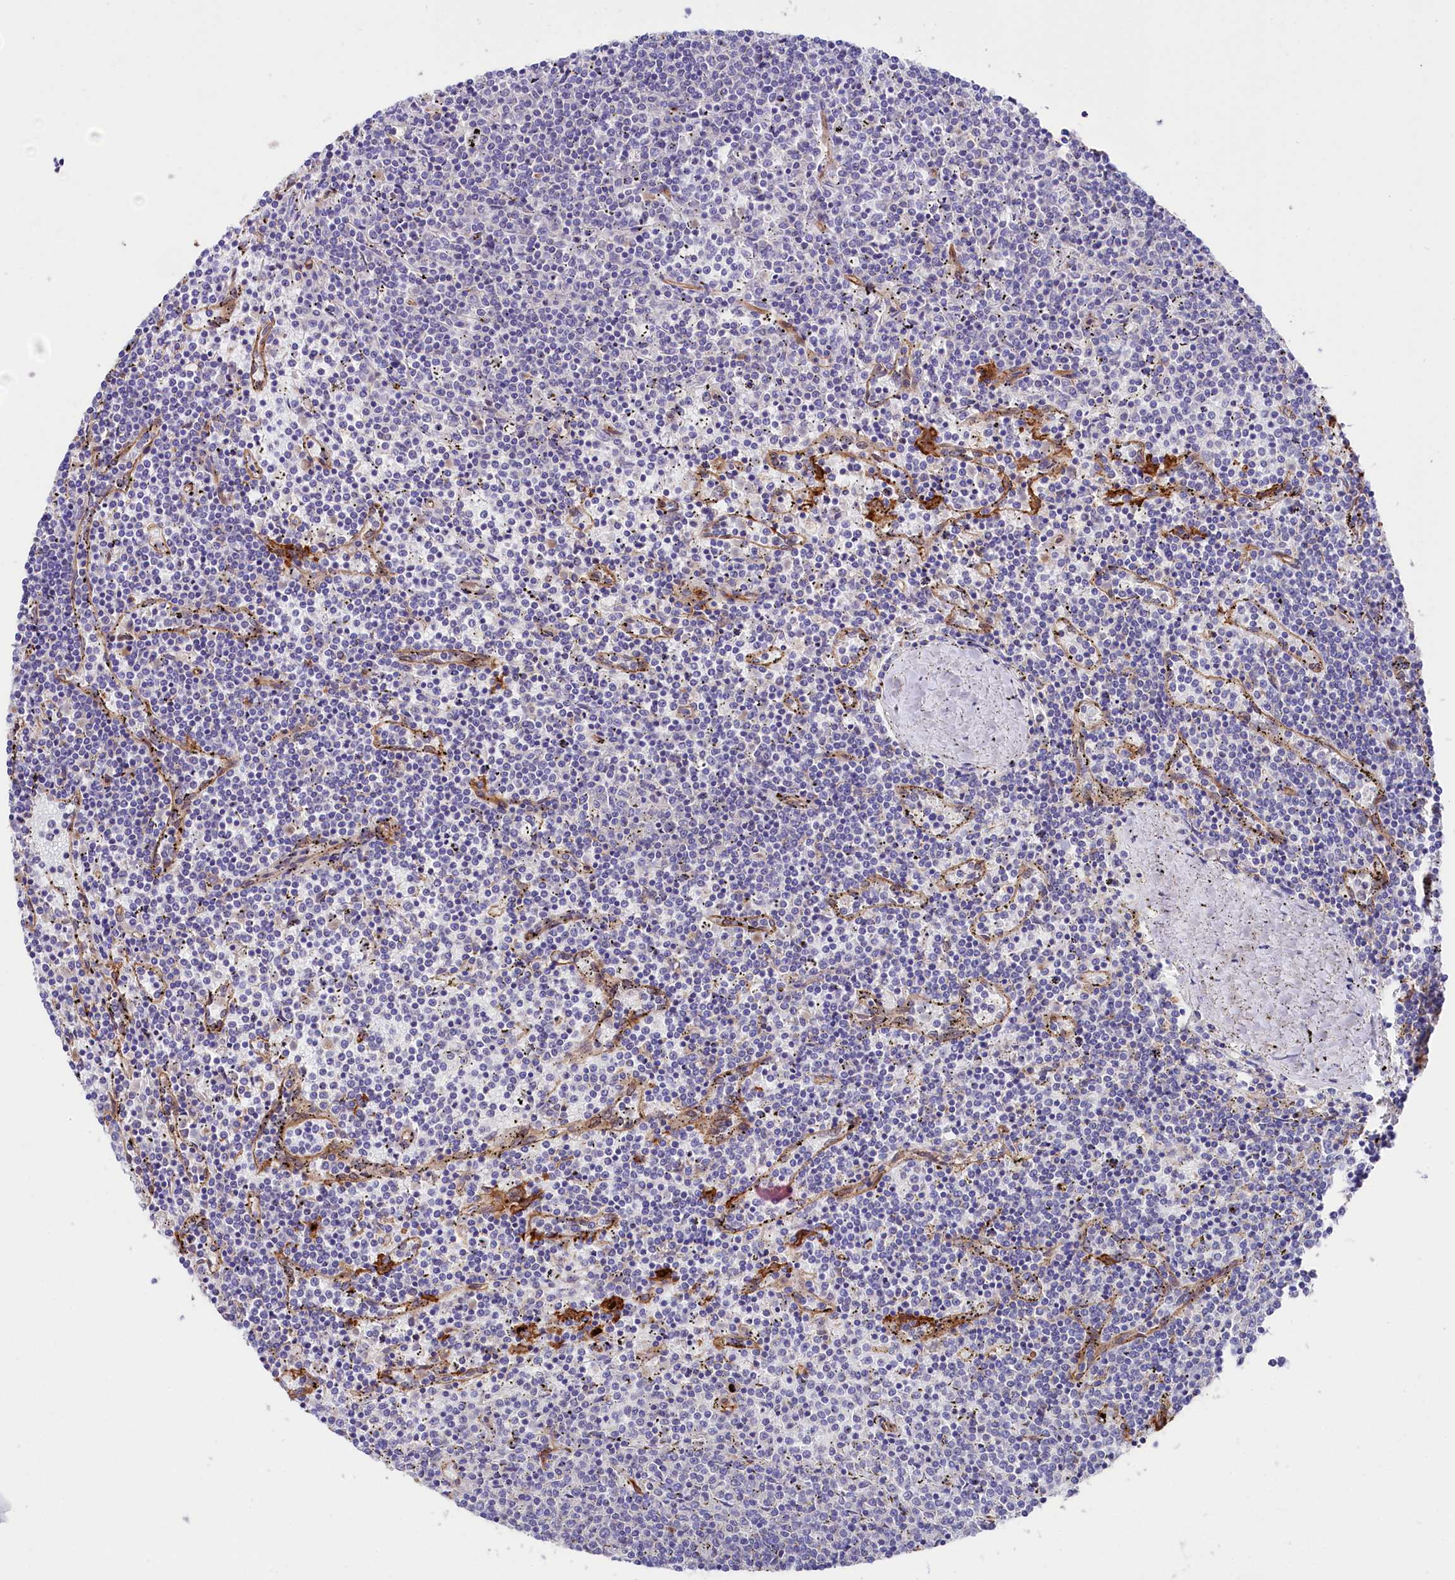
{"staining": {"intensity": "negative", "quantity": "none", "location": "none"}, "tissue": "lymphoma", "cell_type": "Tumor cells", "image_type": "cancer", "snomed": [{"axis": "morphology", "description": "Malignant lymphoma, non-Hodgkin's type, Low grade"}, {"axis": "topography", "description": "Spleen"}], "caption": "Lymphoma was stained to show a protein in brown. There is no significant staining in tumor cells. The staining was performed using DAB (3,3'-diaminobenzidine) to visualize the protein expression in brown, while the nuclei were stained in blue with hematoxylin (Magnification: 20x).", "gene": "TNKS1BP1", "patient": {"sex": "female", "age": 50}}